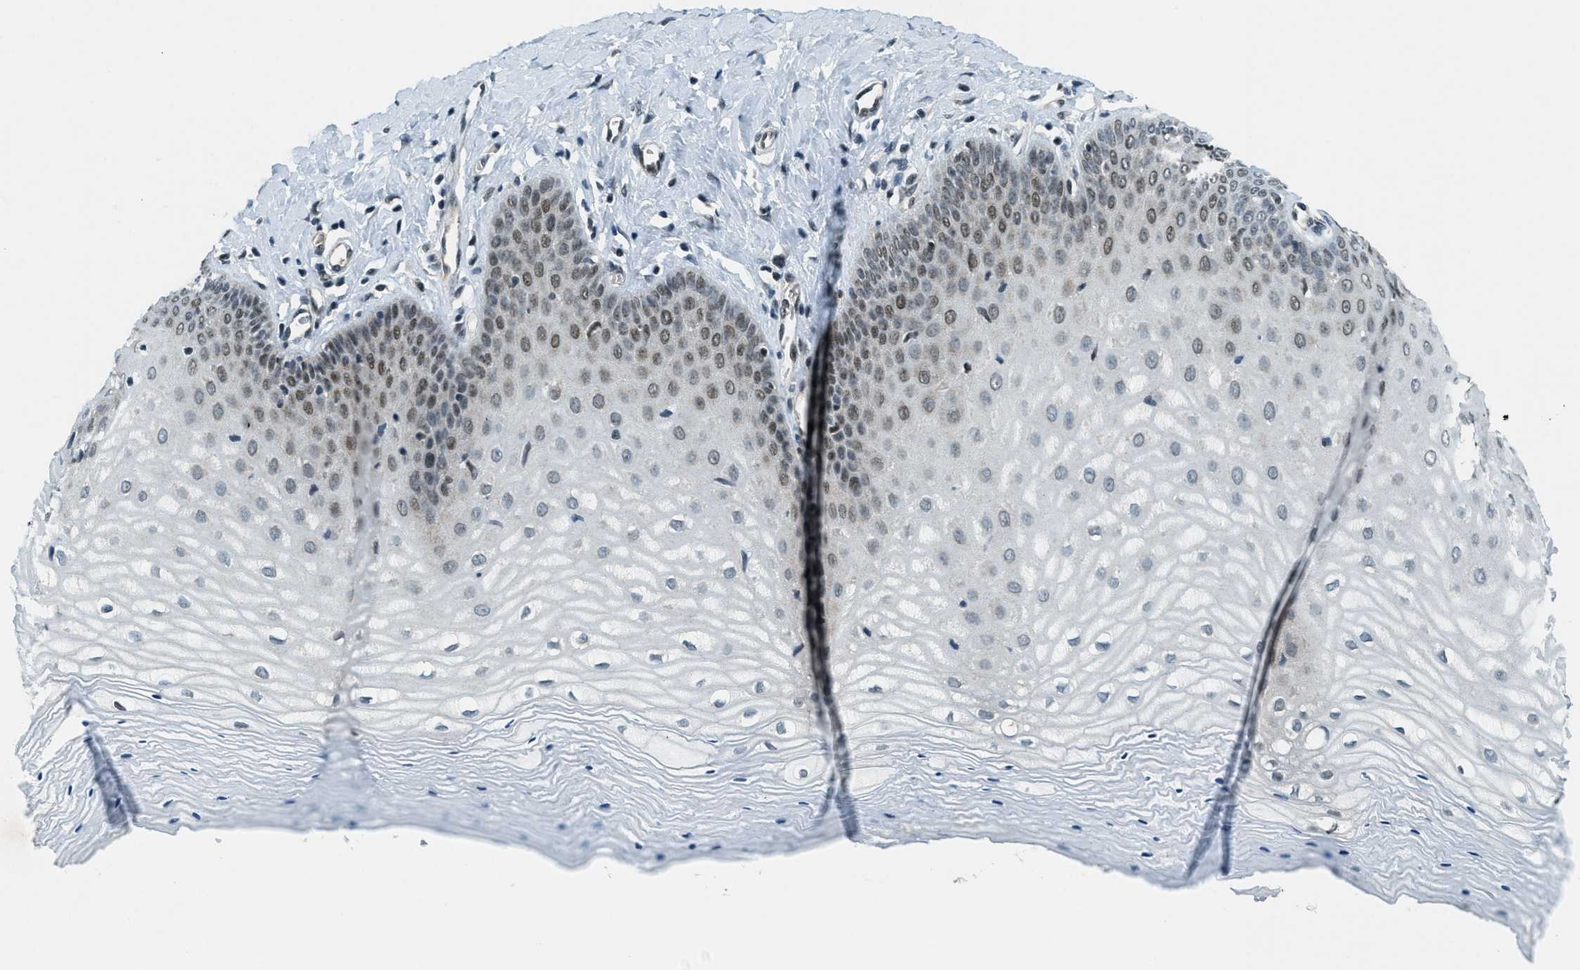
{"staining": {"intensity": "weak", "quantity": "25%-75%", "location": "nuclear"}, "tissue": "cervix", "cell_type": "Squamous epithelial cells", "image_type": "normal", "snomed": [{"axis": "morphology", "description": "Normal tissue, NOS"}, {"axis": "topography", "description": "Cervix"}], "caption": "Human cervix stained with a brown dye displays weak nuclear positive positivity in about 25%-75% of squamous epithelial cells.", "gene": "KLF6", "patient": {"sex": "female", "age": 55}}